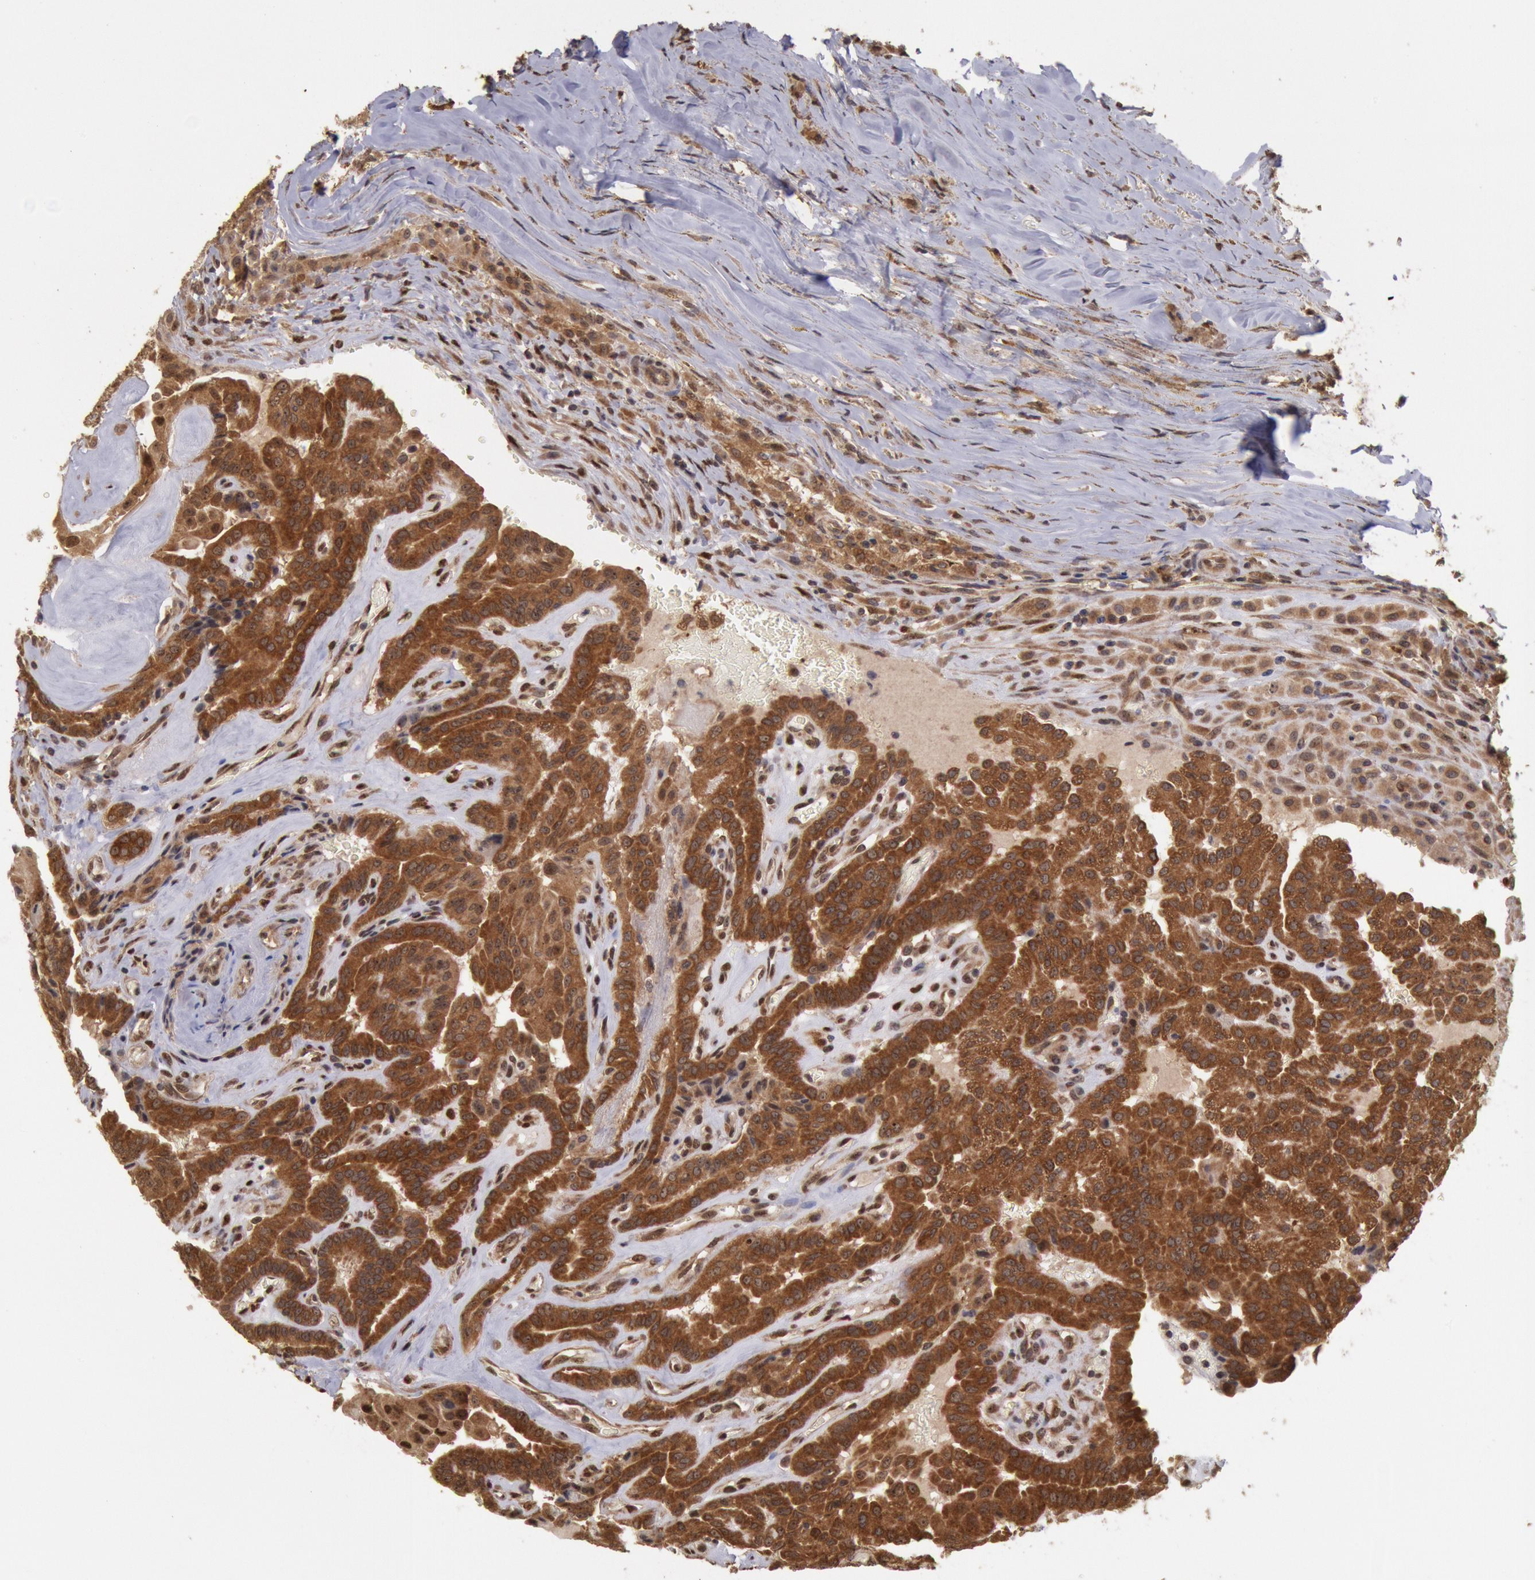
{"staining": {"intensity": "strong", "quantity": ">75%", "location": "cytoplasmic/membranous"}, "tissue": "thyroid cancer", "cell_type": "Tumor cells", "image_type": "cancer", "snomed": [{"axis": "morphology", "description": "Papillary adenocarcinoma, NOS"}, {"axis": "topography", "description": "Thyroid gland"}], "caption": "Tumor cells display high levels of strong cytoplasmic/membranous expression in approximately >75% of cells in human thyroid cancer. (DAB (3,3'-diaminobenzidine) = brown stain, brightfield microscopy at high magnification).", "gene": "STX17", "patient": {"sex": "male", "age": 87}}